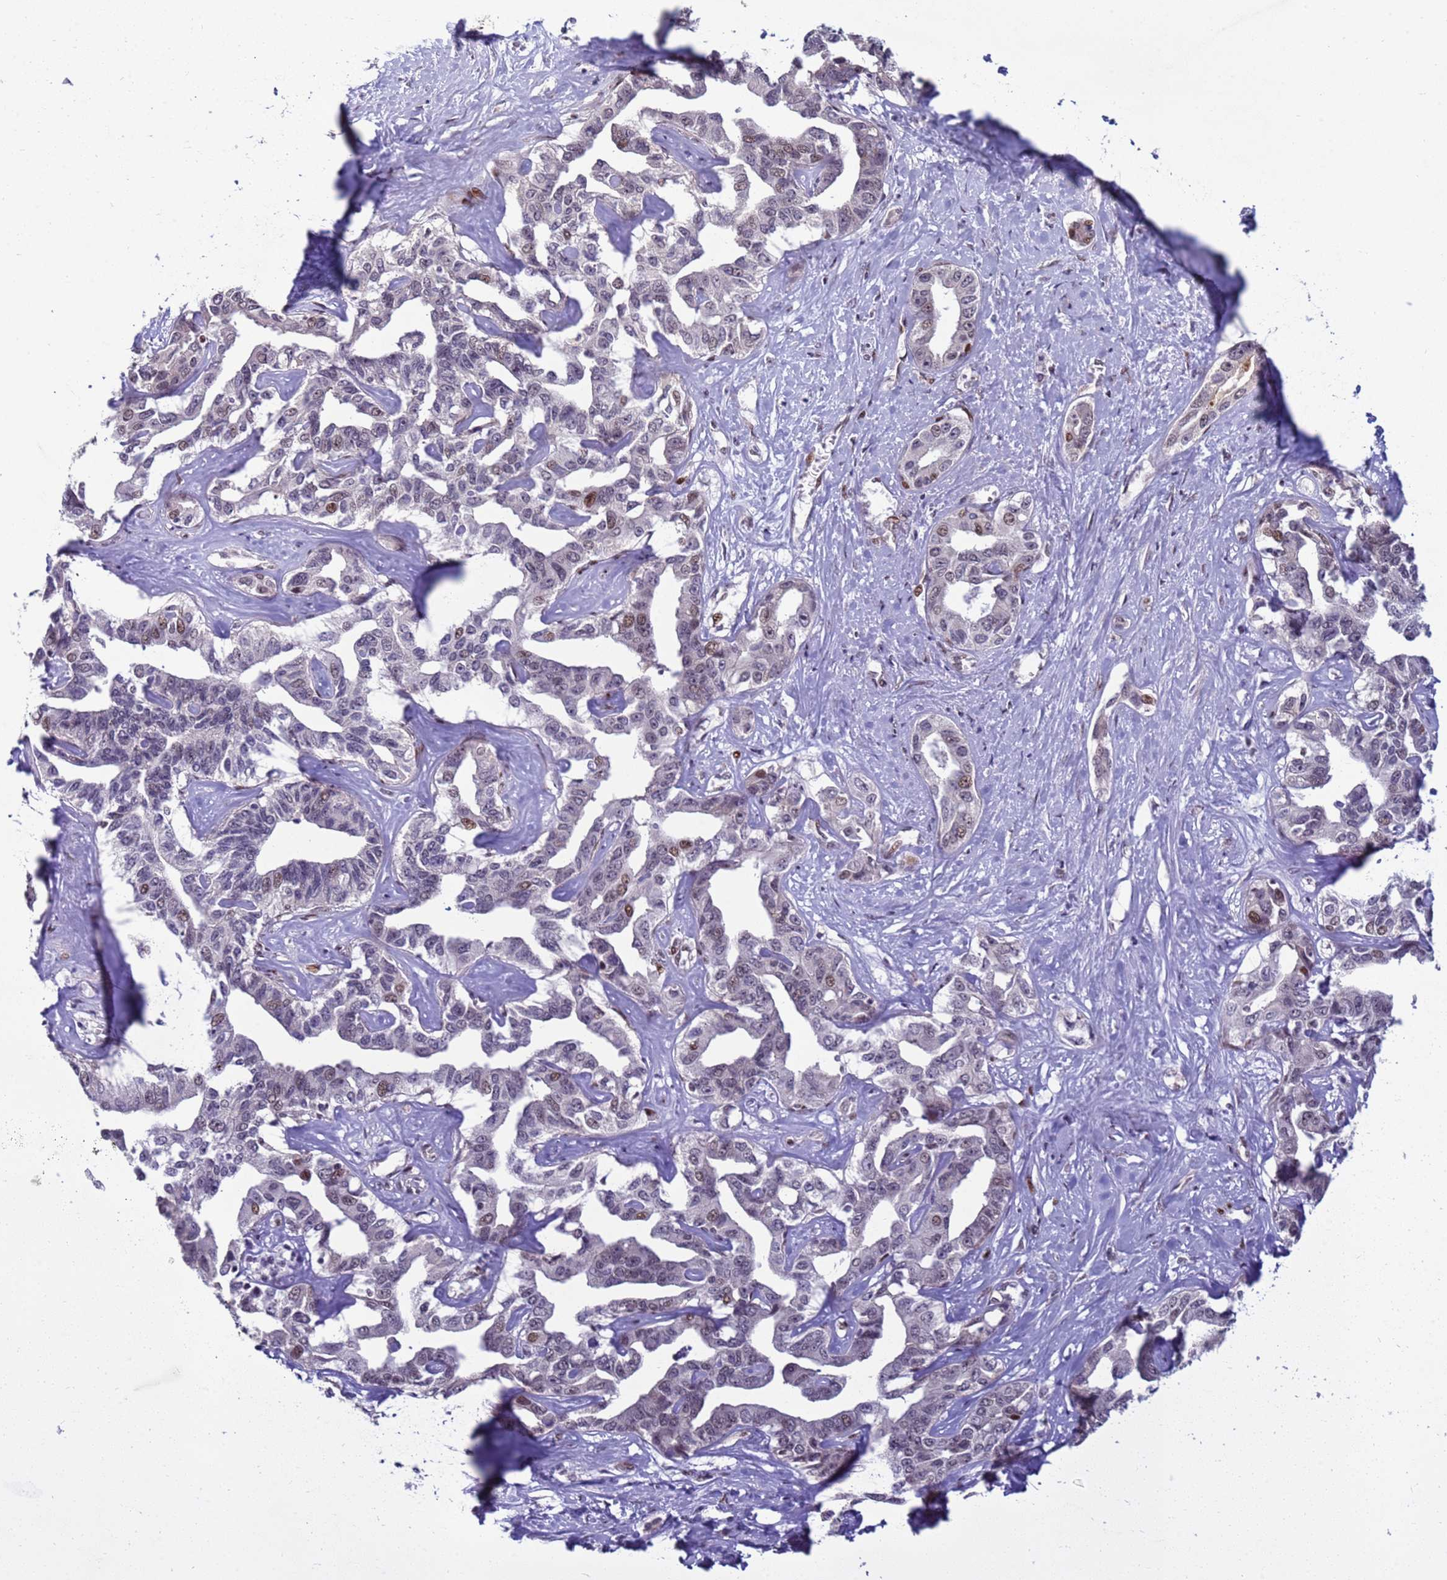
{"staining": {"intensity": "weak", "quantity": "<25%", "location": "nuclear"}, "tissue": "liver cancer", "cell_type": "Tumor cells", "image_type": "cancer", "snomed": [{"axis": "morphology", "description": "Cholangiocarcinoma"}, {"axis": "topography", "description": "Liver"}], "caption": "A high-resolution image shows IHC staining of cholangiocarcinoma (liver), which demonstrates no significant positivity in tumor cells. (DAB IHC visualized using brightfield microscopy, high magnification).", "gene": "SHC3", "patient": {"sex": "male", "age": 59}}